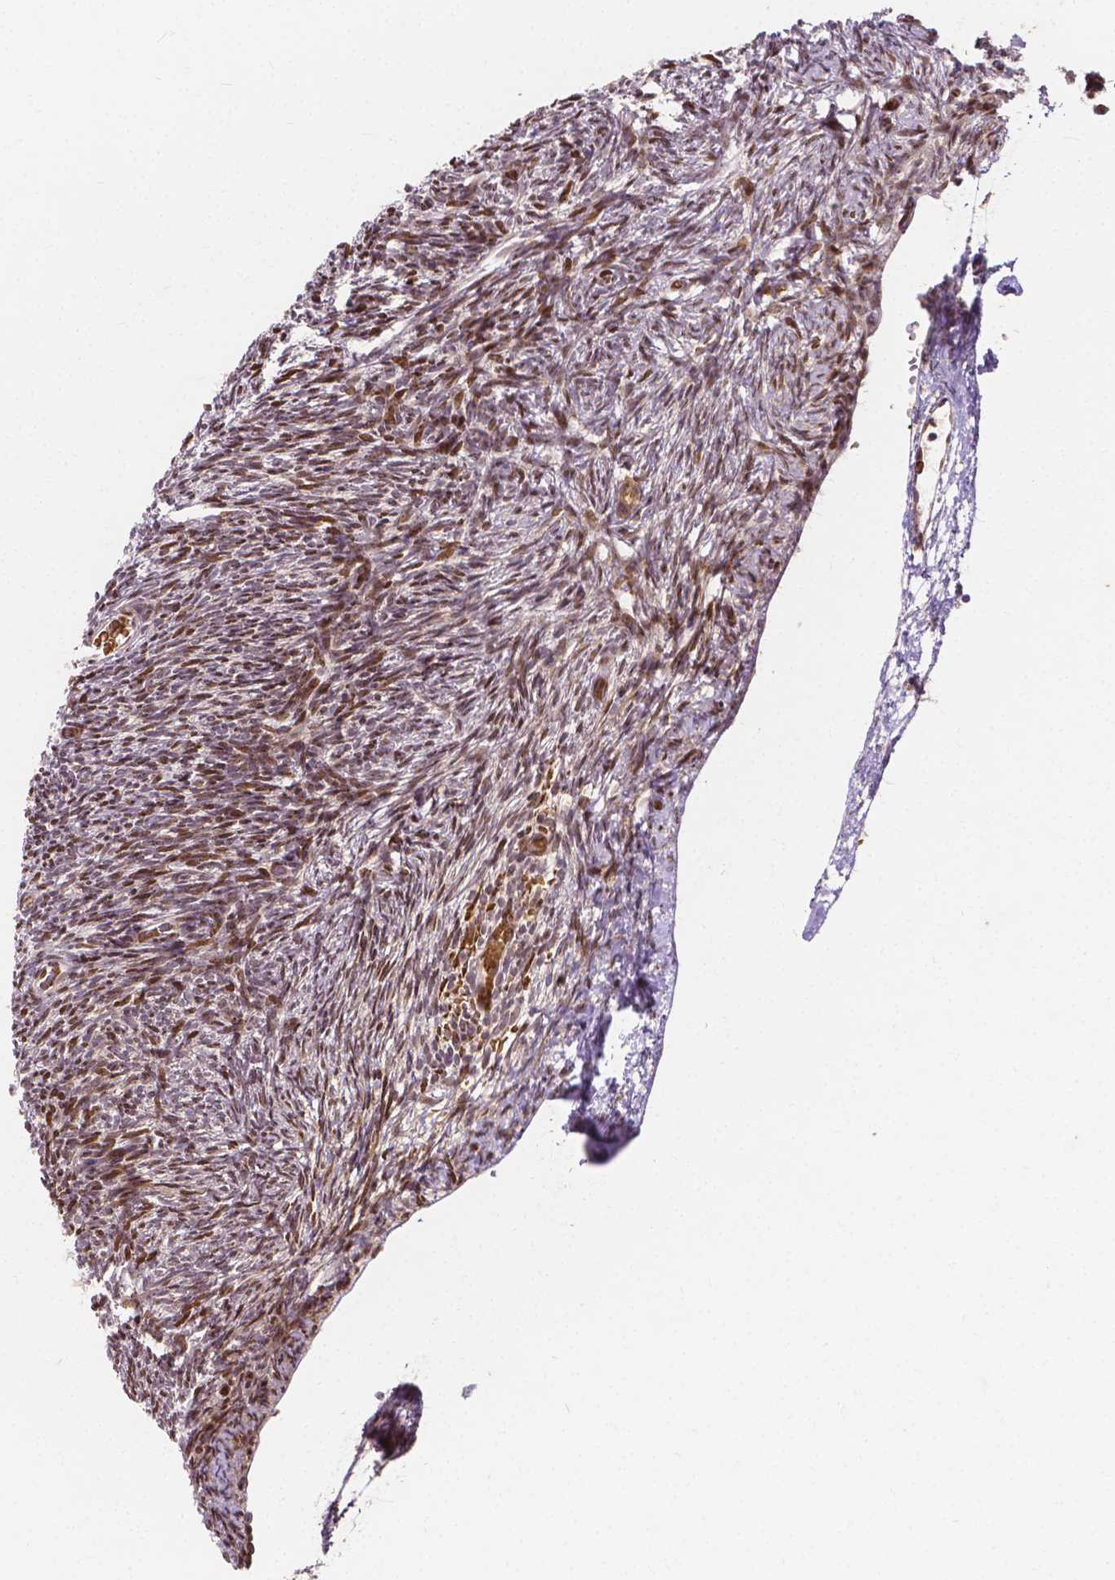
{"staining": {"intensity": "moderate", "quantity": ">75%", "location": "nuclear"}, "tissue": "ovary", "cell_type": "Ovarian stroma cells", "image_type": "normal", "snomed": [{"axis": "morphology", "description": "Normal tissue, NOS"}, {"axis": "topography", "description": "Ovary"}], "caption": "Immunohistochemistry (IHC) image of unremarkable ovary stained for a protein (brown), which reveals medium levels of moderate nuclear staining in approximately >75% of ovarian stroma cells.", "gene": "PTPN18", "patient": {"sex": "female", "age": 39}}